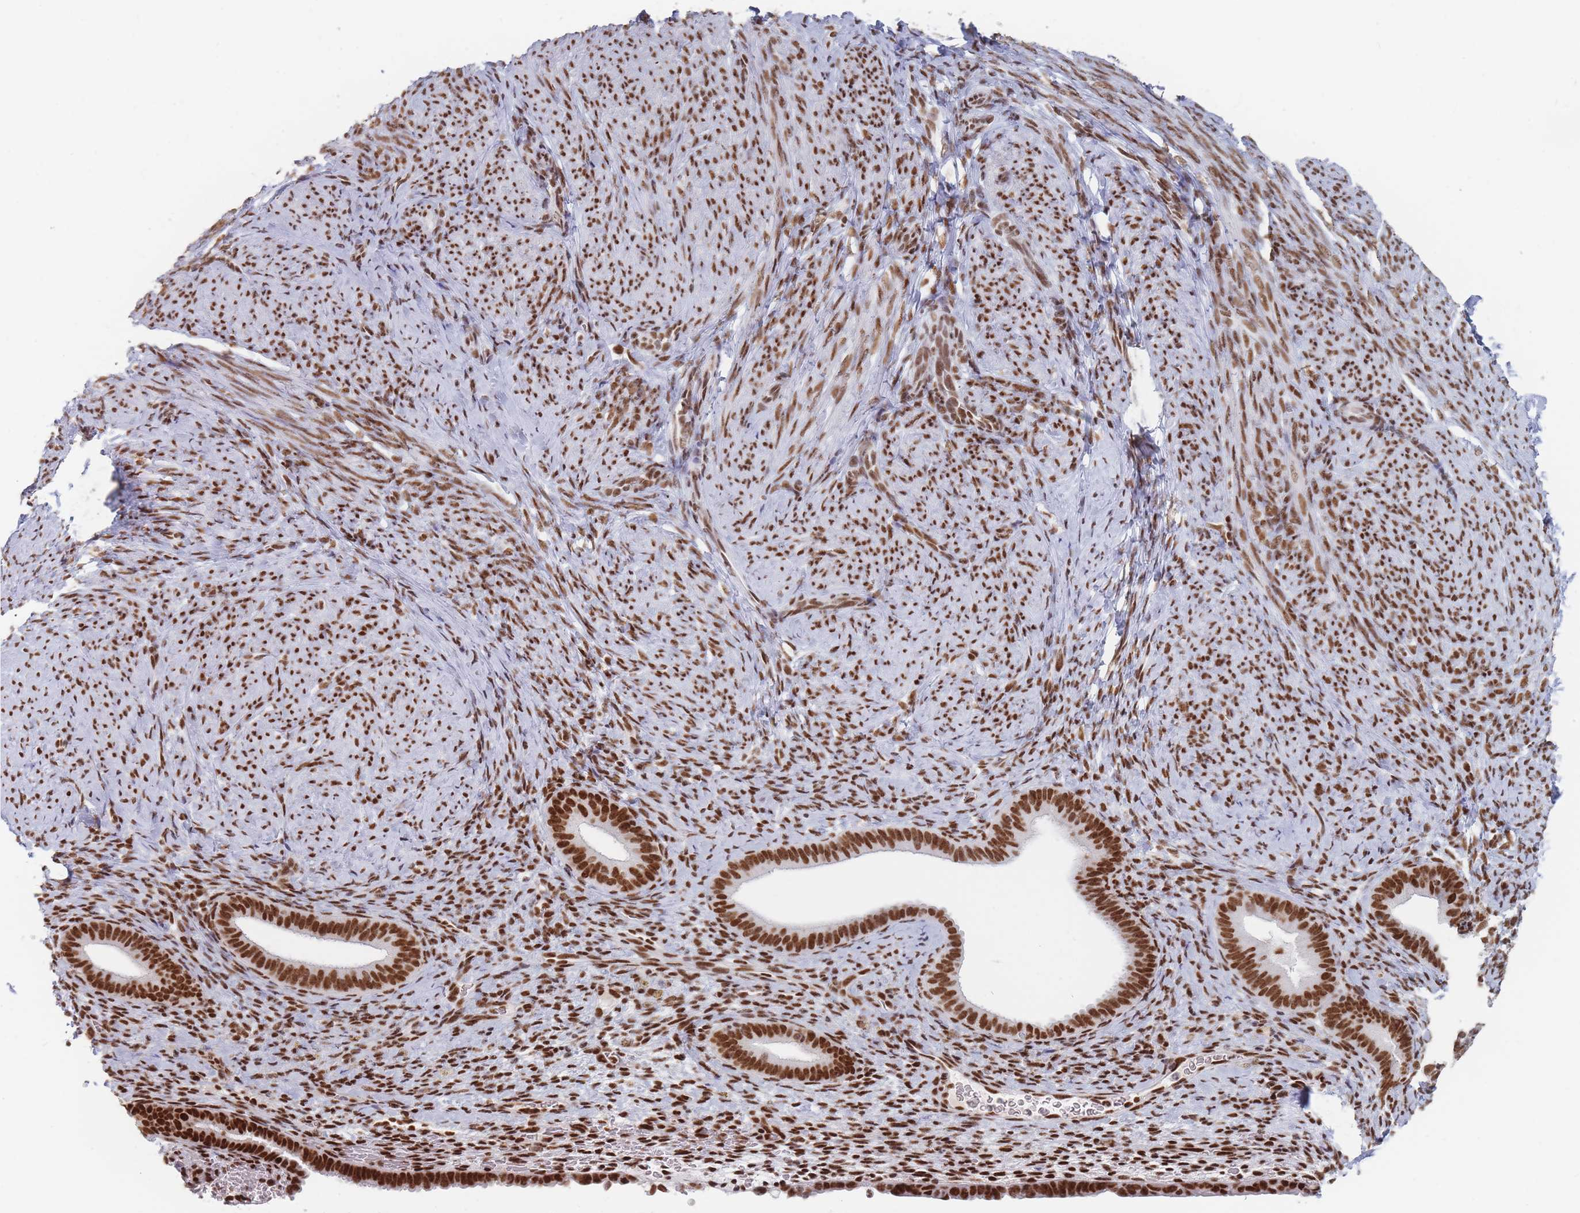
{"staining": {"intensity": "moderate", "quantity": ">75%", "location": "nuclear"}, "tissue": "endometrium", "cell_type": "Cells in endometrial stroma", "image_type": "normal", "snomed": [{"axis": "morphology", "description": "Normal tissue, NOS"}, {"axis": "topography", "description": "Endometrium"}], "caption": "The histopathology image reveals staining of normal endometrium, revealing moderate nuclear protein expression (brown color) within cells in endometrial stroma. The staining was performed using DAB (3,3'-diaminobenzidine) to visualize the protein expression in brown, while the nuclei were stained in blue with hematoxylin (Magnification: 20x).", "gene": "SAFB2", "patient": {"sex": "female", "age": 65}}